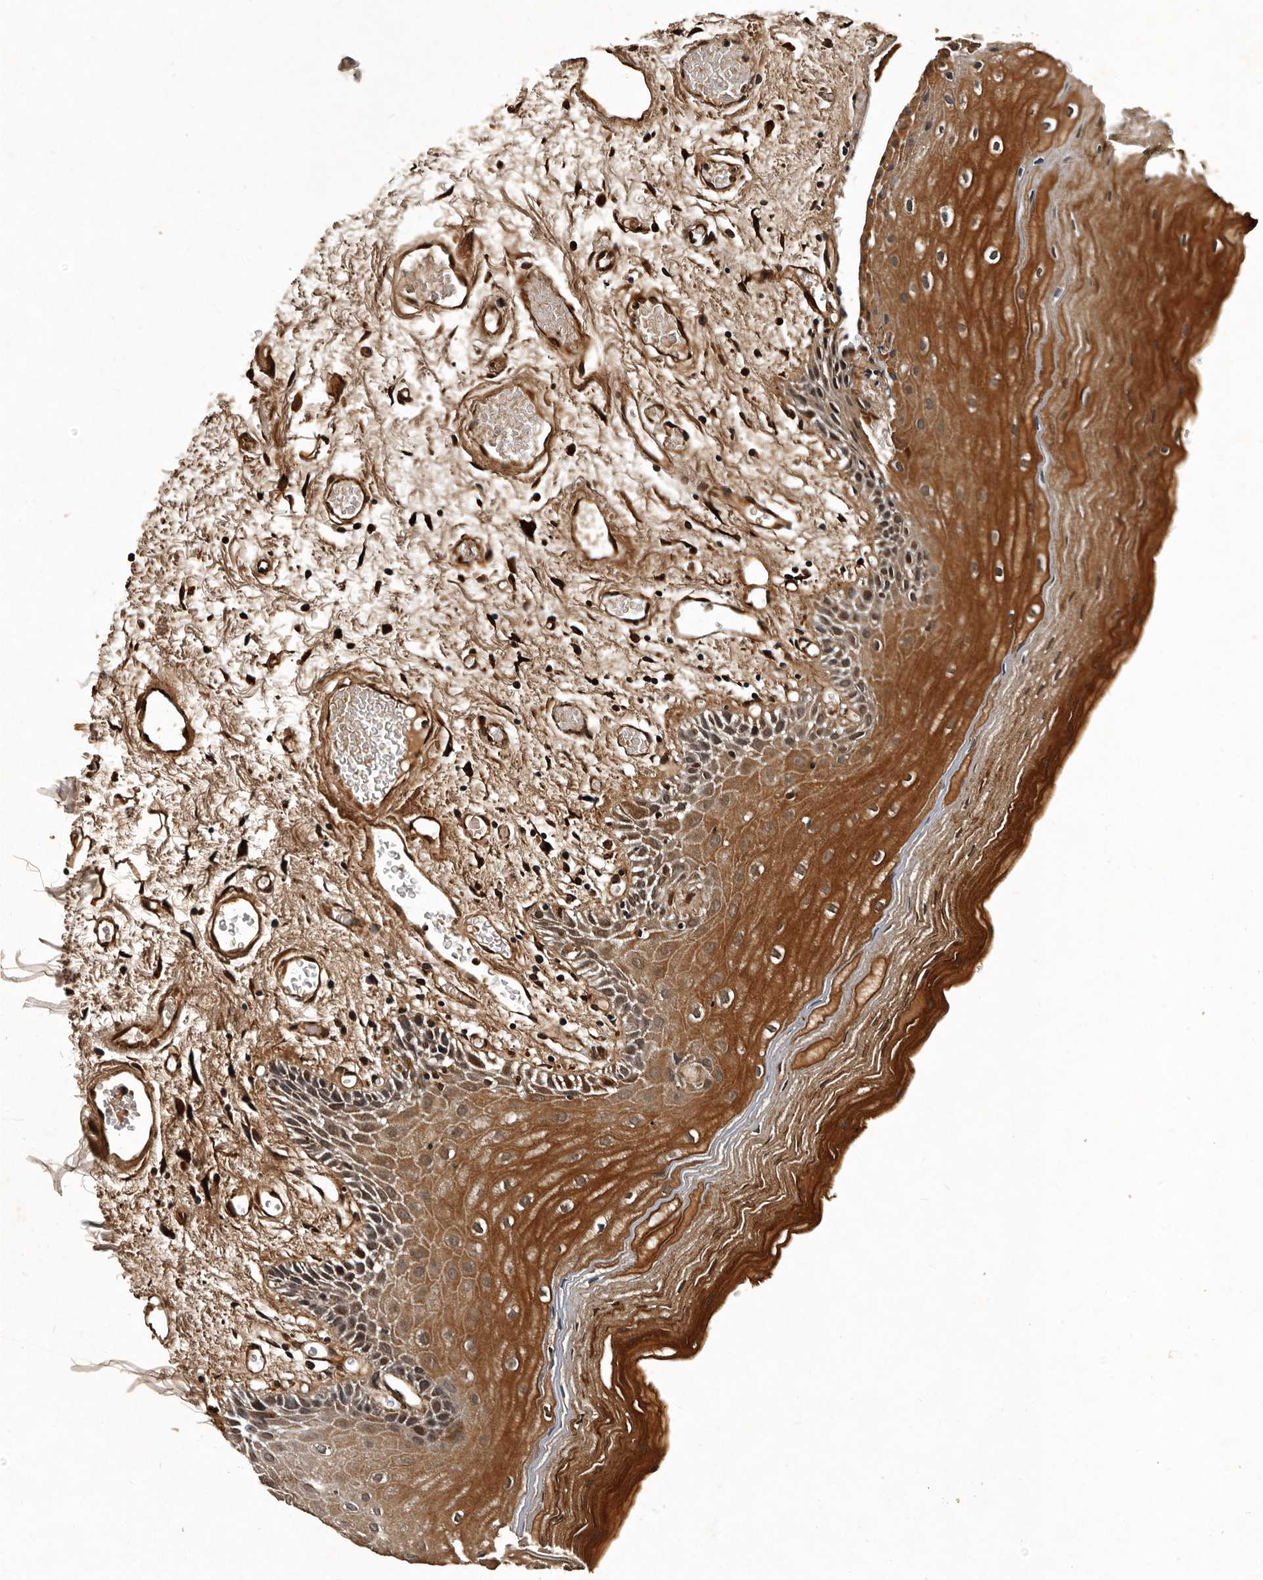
{"staining": {"intensity": "strong", "quantity": ">75%", "location": "cytoplasmic/membranous,nuclear"}, "tissue": "oral mucosa", "cell_type": "Squamous epithelial cells", "image_type": "normal", "snomed": [{"axis": "morphology", "description": "Normal tissue, NOS"}, {"axis": "topography", "description": "Oral tissue"}], "caption": "High-magnification brightfield microscopy of benign oral mucosa stained with DAB (brown) and counterstained with hematoxylin (blue). squamous epithelial cells exhibit strong cytoplasmic/membranous,nuclear expression is present in approximately>75% of cells. The protein of interest is stained brown, and the nuclei are stained in blue (DAB (3,3'-diaminobenzidine) IHC with brightfield microscopy, high magnification).", "gene": "CPNE3", "patient": {"sex": "male", "age": 52}}